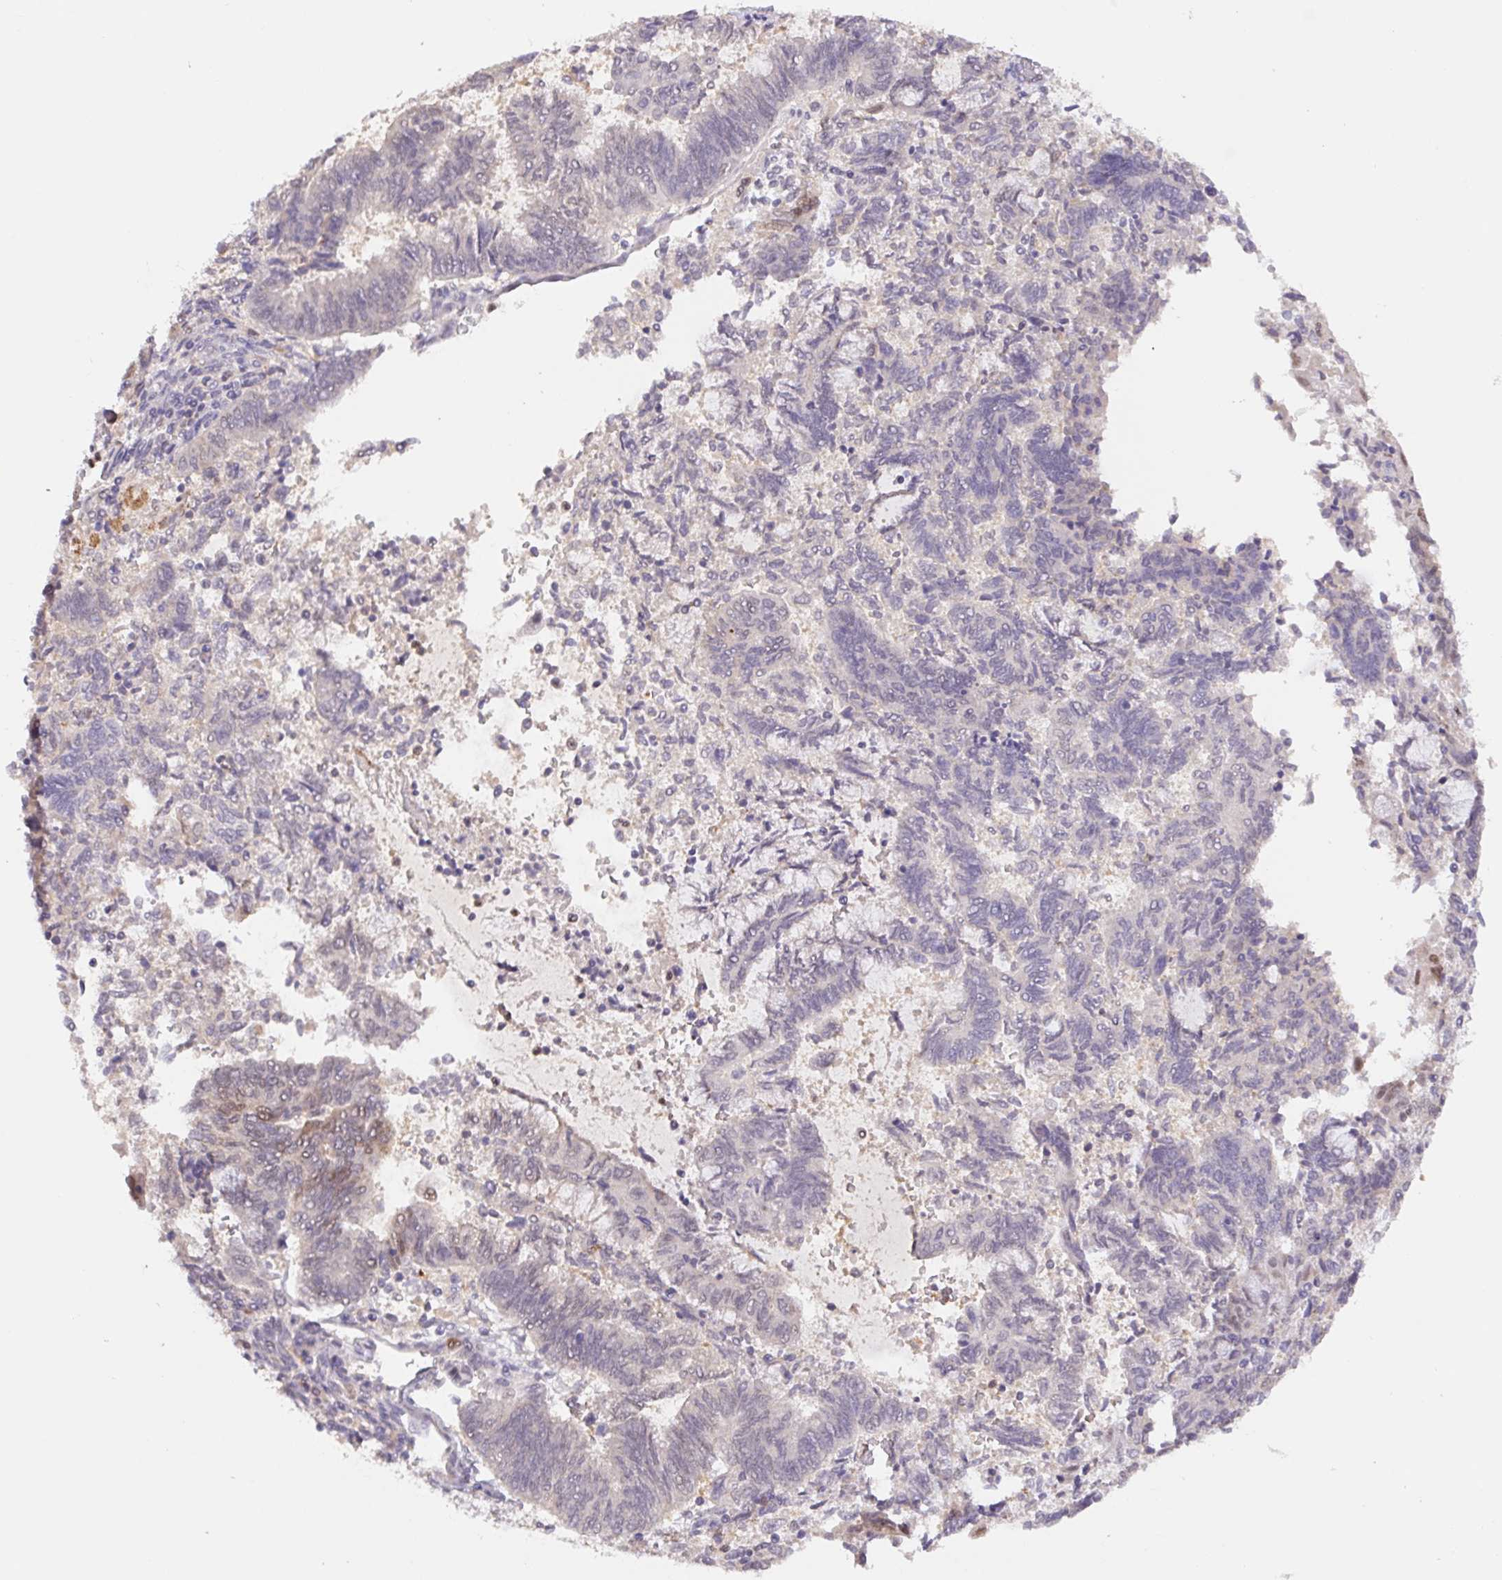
{"staining": {"intensity": "negative", "quantity": "none", "location": "none"}, "tissue": "endometrial cancer", "cell_type": "Tumor cells", "image_type": "cancer", "snomed": [{"axis": "morphology", "description": "Adenocarcinoma, NOS"}, {"axis": "topography", "description": "Endometrium"}], "caption": "A high-resolution image shows immunohistochemistry (IHC) staining of endometrial cancer, which displays no significant expression in tumor cells.", "gene": "L3MBTL4", "patient": {"sex": "female", "age": 65}}